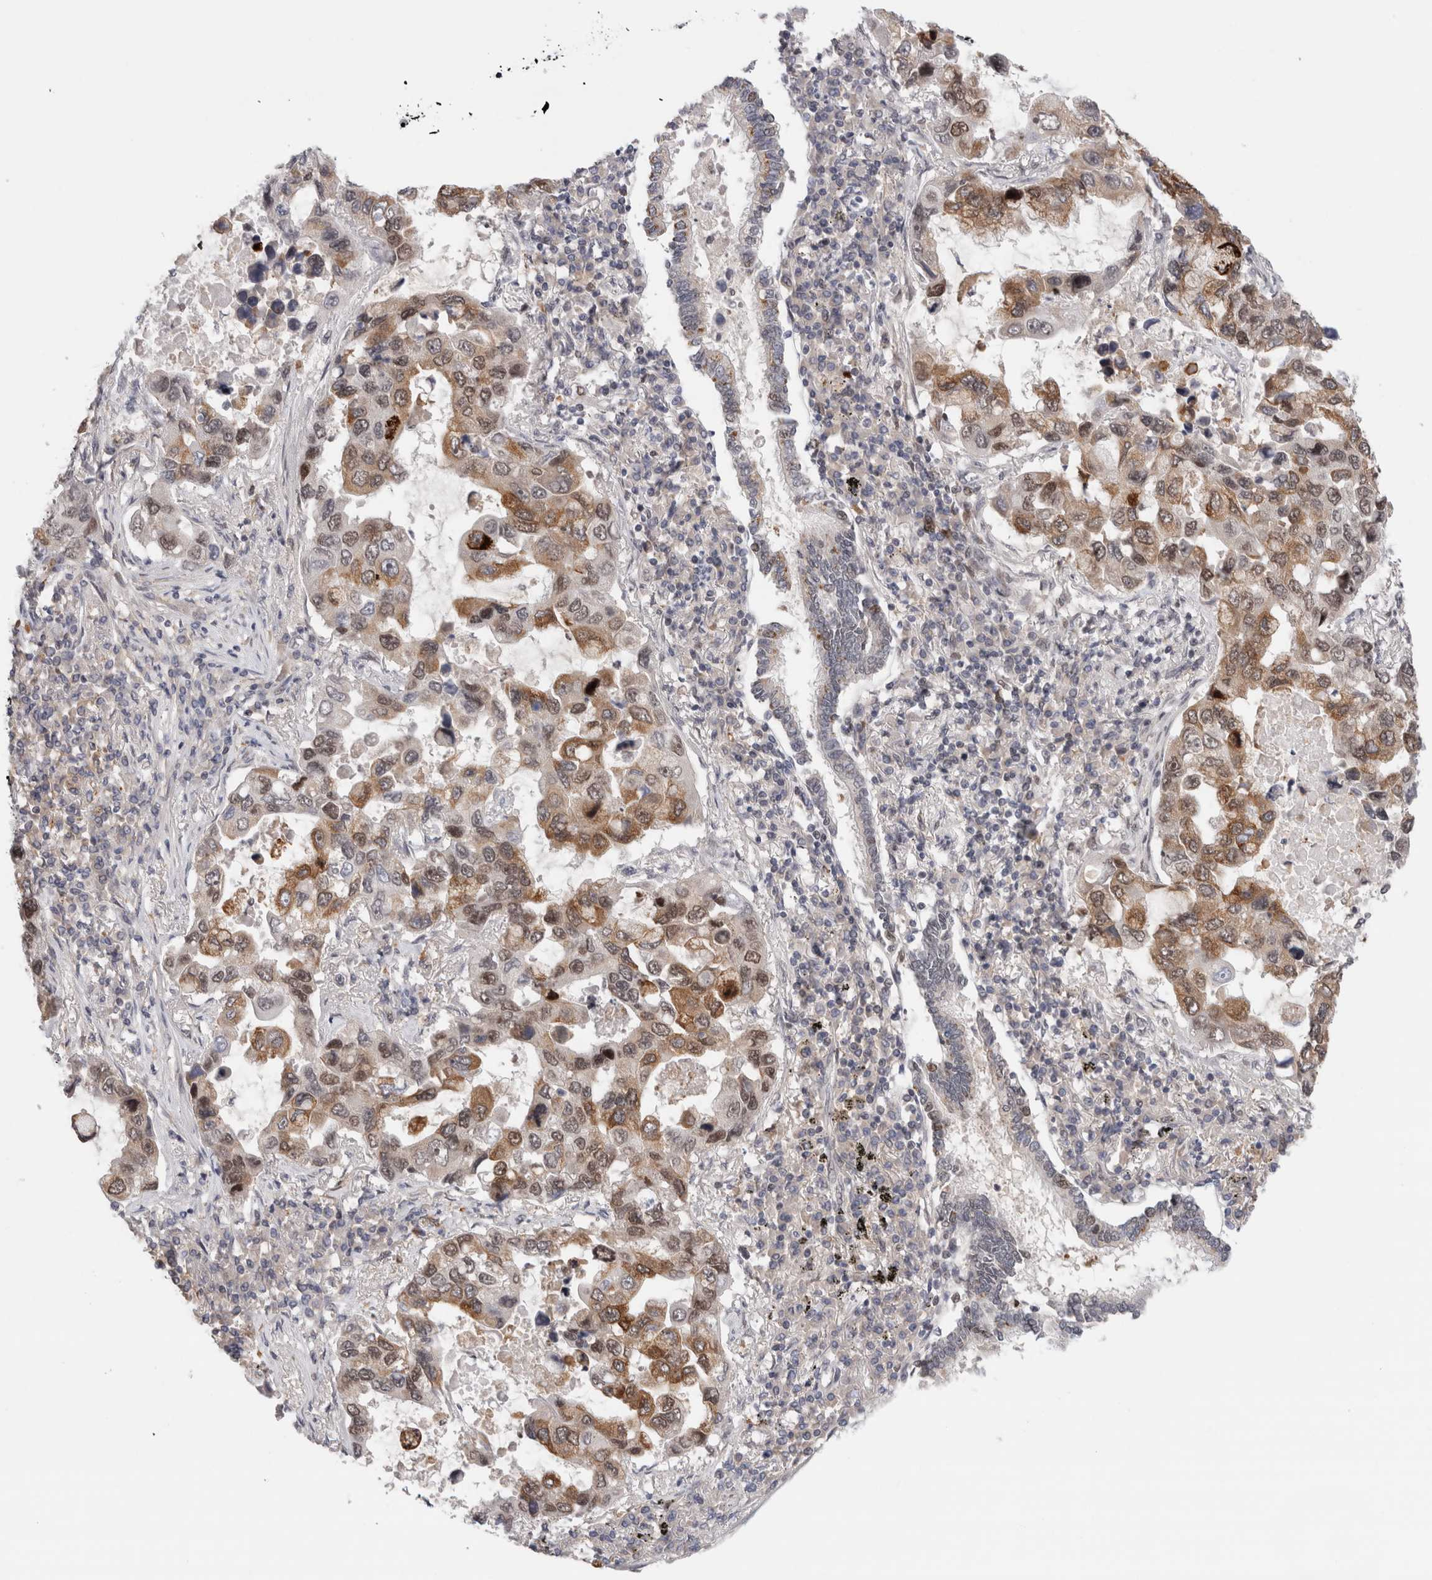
{"staining": {"intensity": "moderate", "quantity": ">75%", "location": "cytoplasmic/membranous,nuclear"}, "tissue": "lung cancer", "cell_type": "Tumor cells", "image_type": "cancer", "snomed": [{"axis": "morphology", "description": "Adenocarcinoma, NOS"}, {"axis": "topography", "description": "Lung"}], "caption": "The histopathology image demonstrates immunohistochemical staining of lung cancer (adenocarcinoma). There is moderate cytoplasmic/membranous and nuclear staining is identified in approximately >75% of tumor cells.", "gene": "ZNF521", "patient": {"sex": "male", "age": 64}}